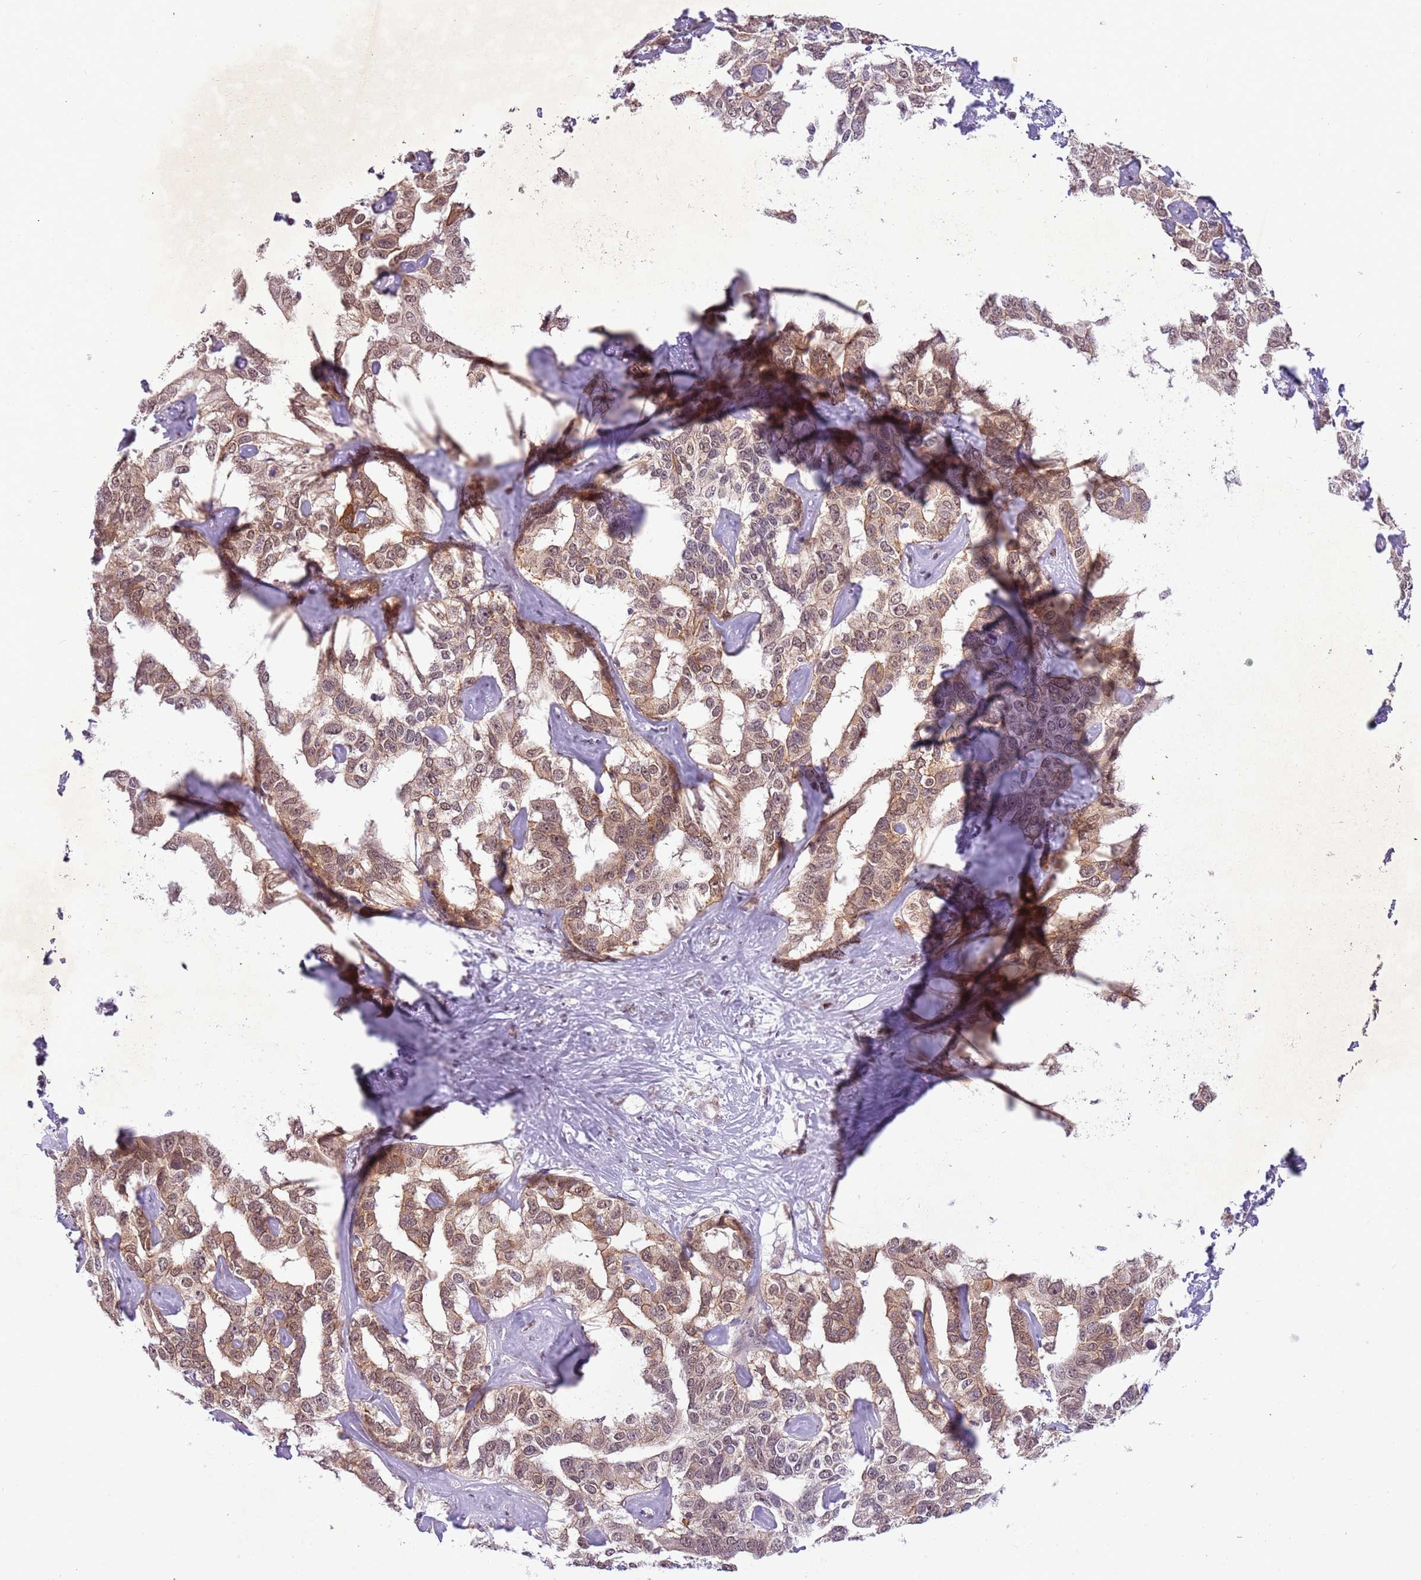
{"staining": {"intensity": "moderate", "quantity": ">75%", "location": "nuclear"}, "tissue": "liver cancer", "cell_type": "Tumor cells", "image_type": "cancer", "snomed": [{"axis": "morphology", "description": "Cholangiocarcinoma"}, {"axis": "topography", "description": "Liver"}], "caption": "Liver cholangiocarcinoma was stained to show a protein in brown. There is medium levels of moderate nuclear staining in approximately >75% of tumor cells.", "gene": "FAM120AOS", "patient": {"sex": "male", "age": 59}}